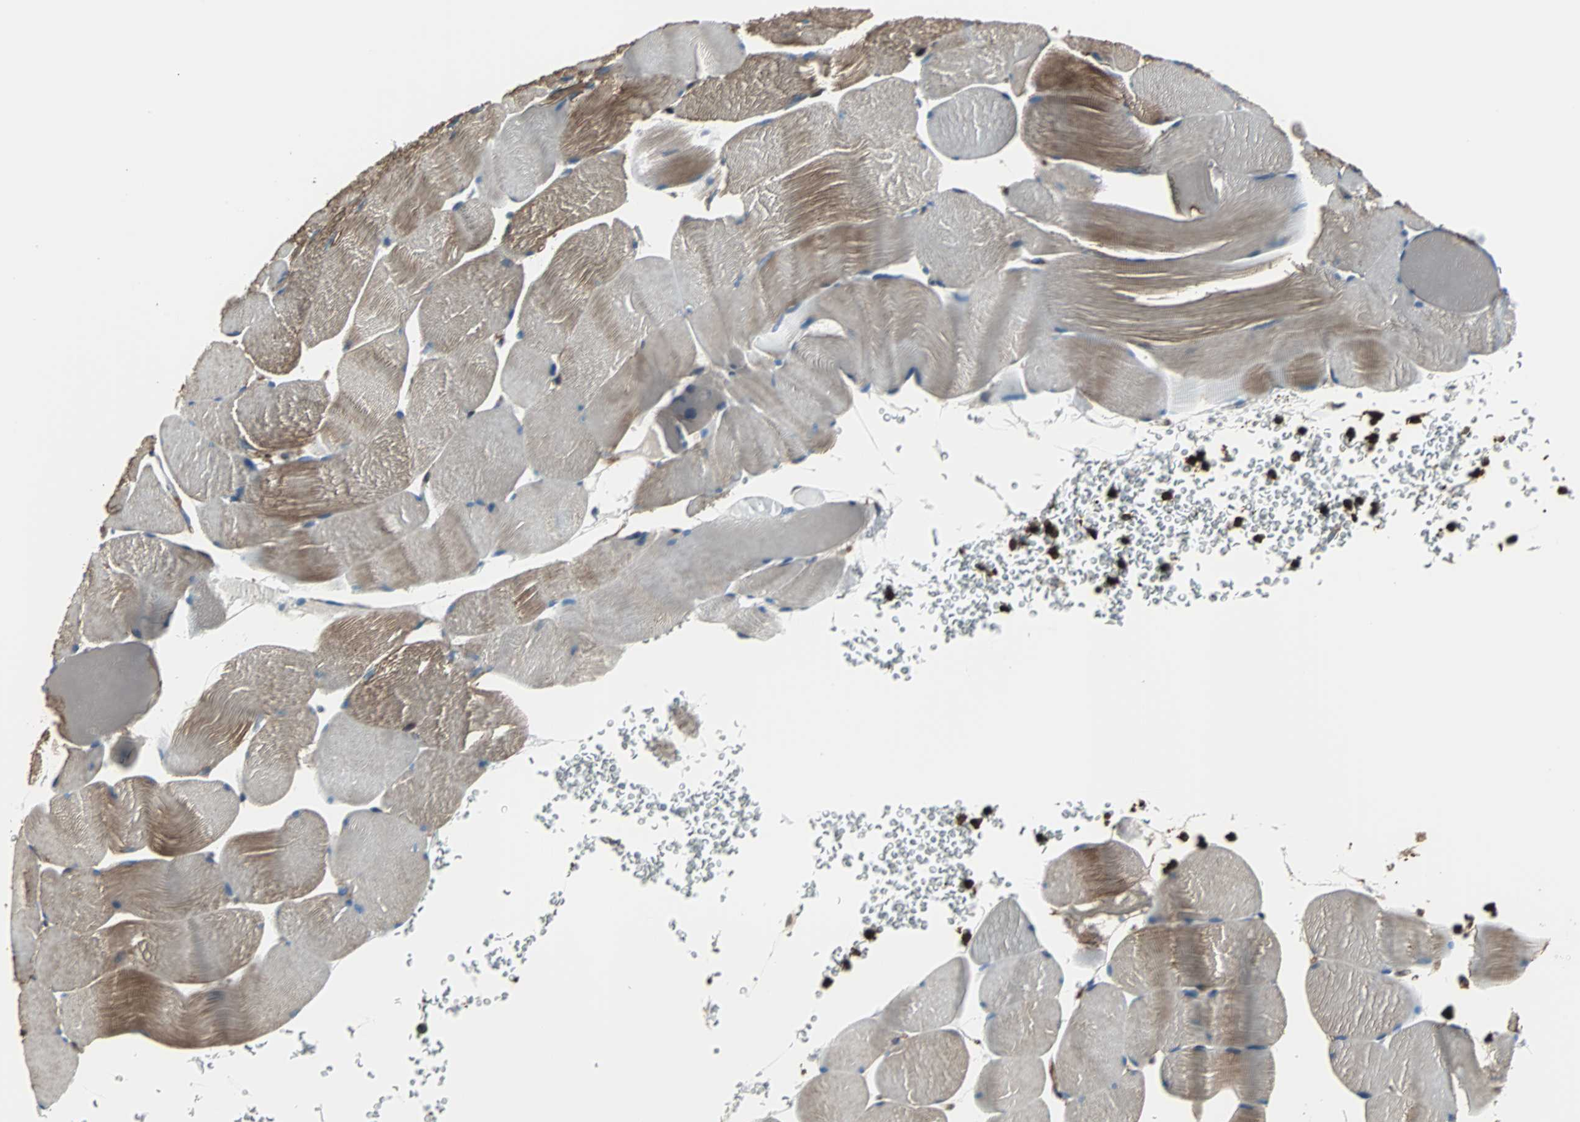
{"staining": {"intensity": "moderate", "quantity": "25%-75%", "location": "cytoplasmic/membranous"}, "tissue": "skeletal muscle", "cell_type": "Myocytes", "image_type": "normal", "snomed": [{"axis": "morphology", "description": "Normal tissue, NOS"}, {"axis": "topography", "description": "Skeletal muscle"}], "caption": "This photomicrograph displays IHC staining of normal skeletal muscle, with medium moderate cytoplasmic/membranous expression in approximately 25%-75% of myocytes.", "gene": "ACTN1", "patient": {"sex": "male", "age": 62}}